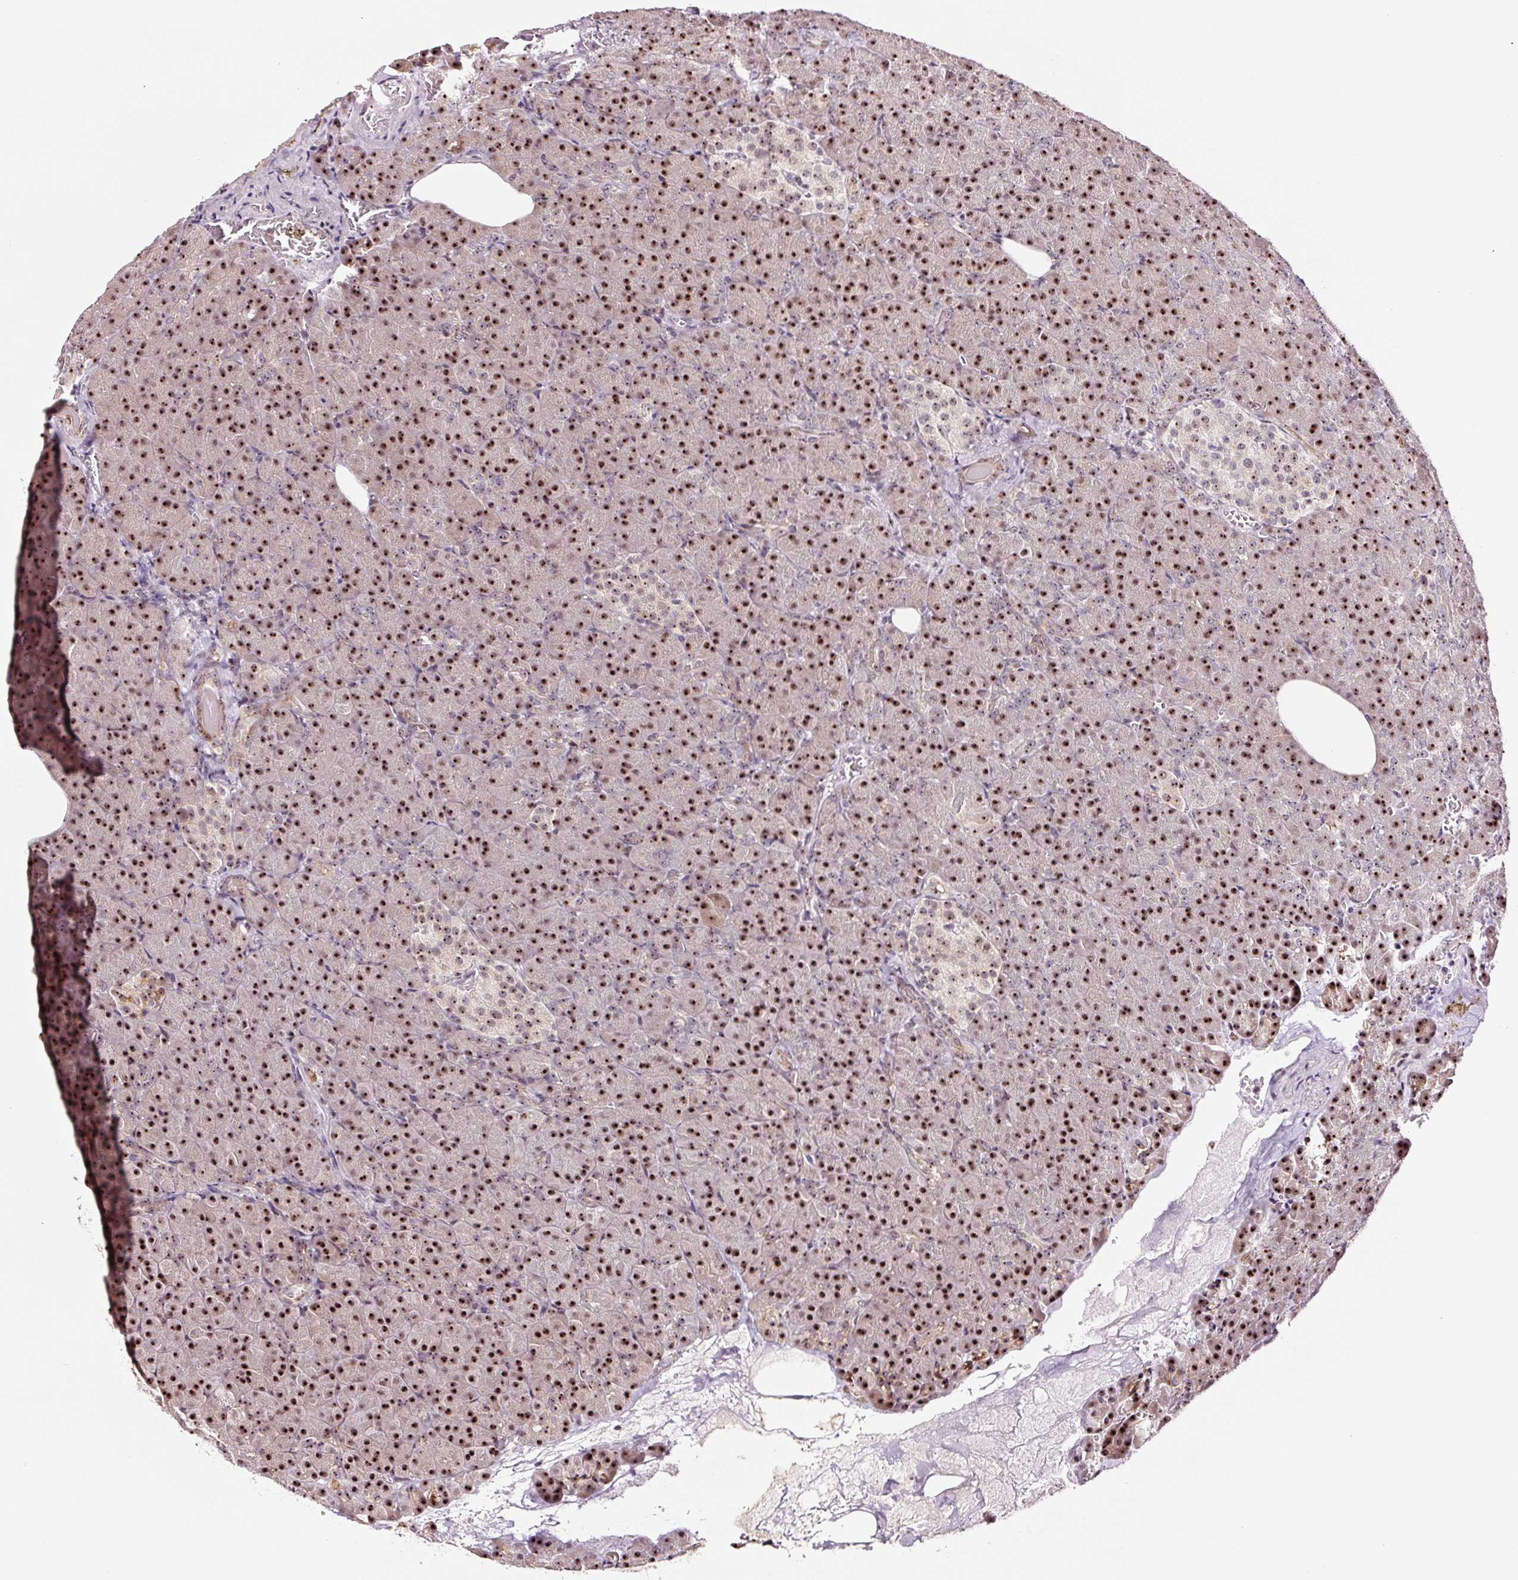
{"staining": {"intensity": "strong", "quantity": ">75%", "location": "cytoplasmic/membranous,nuclear"}, "tissue": "pancreas", "cell_type": "Exocrine glandular cells", "image_type": "normal", "snomed": [{"axis": "morphology", "description": "Normal tissue, NOS"}, {"axis": "topography", "description": "Pancreas"}], "caption": "Protein expression analysis of benign pancreas reveals strong cytoplasmic/membranous,nuclear expression in approximately >75% of exocrine glandular cells.", "gene": "GNL3", "patient": {"sex": "female", "age": 74}}